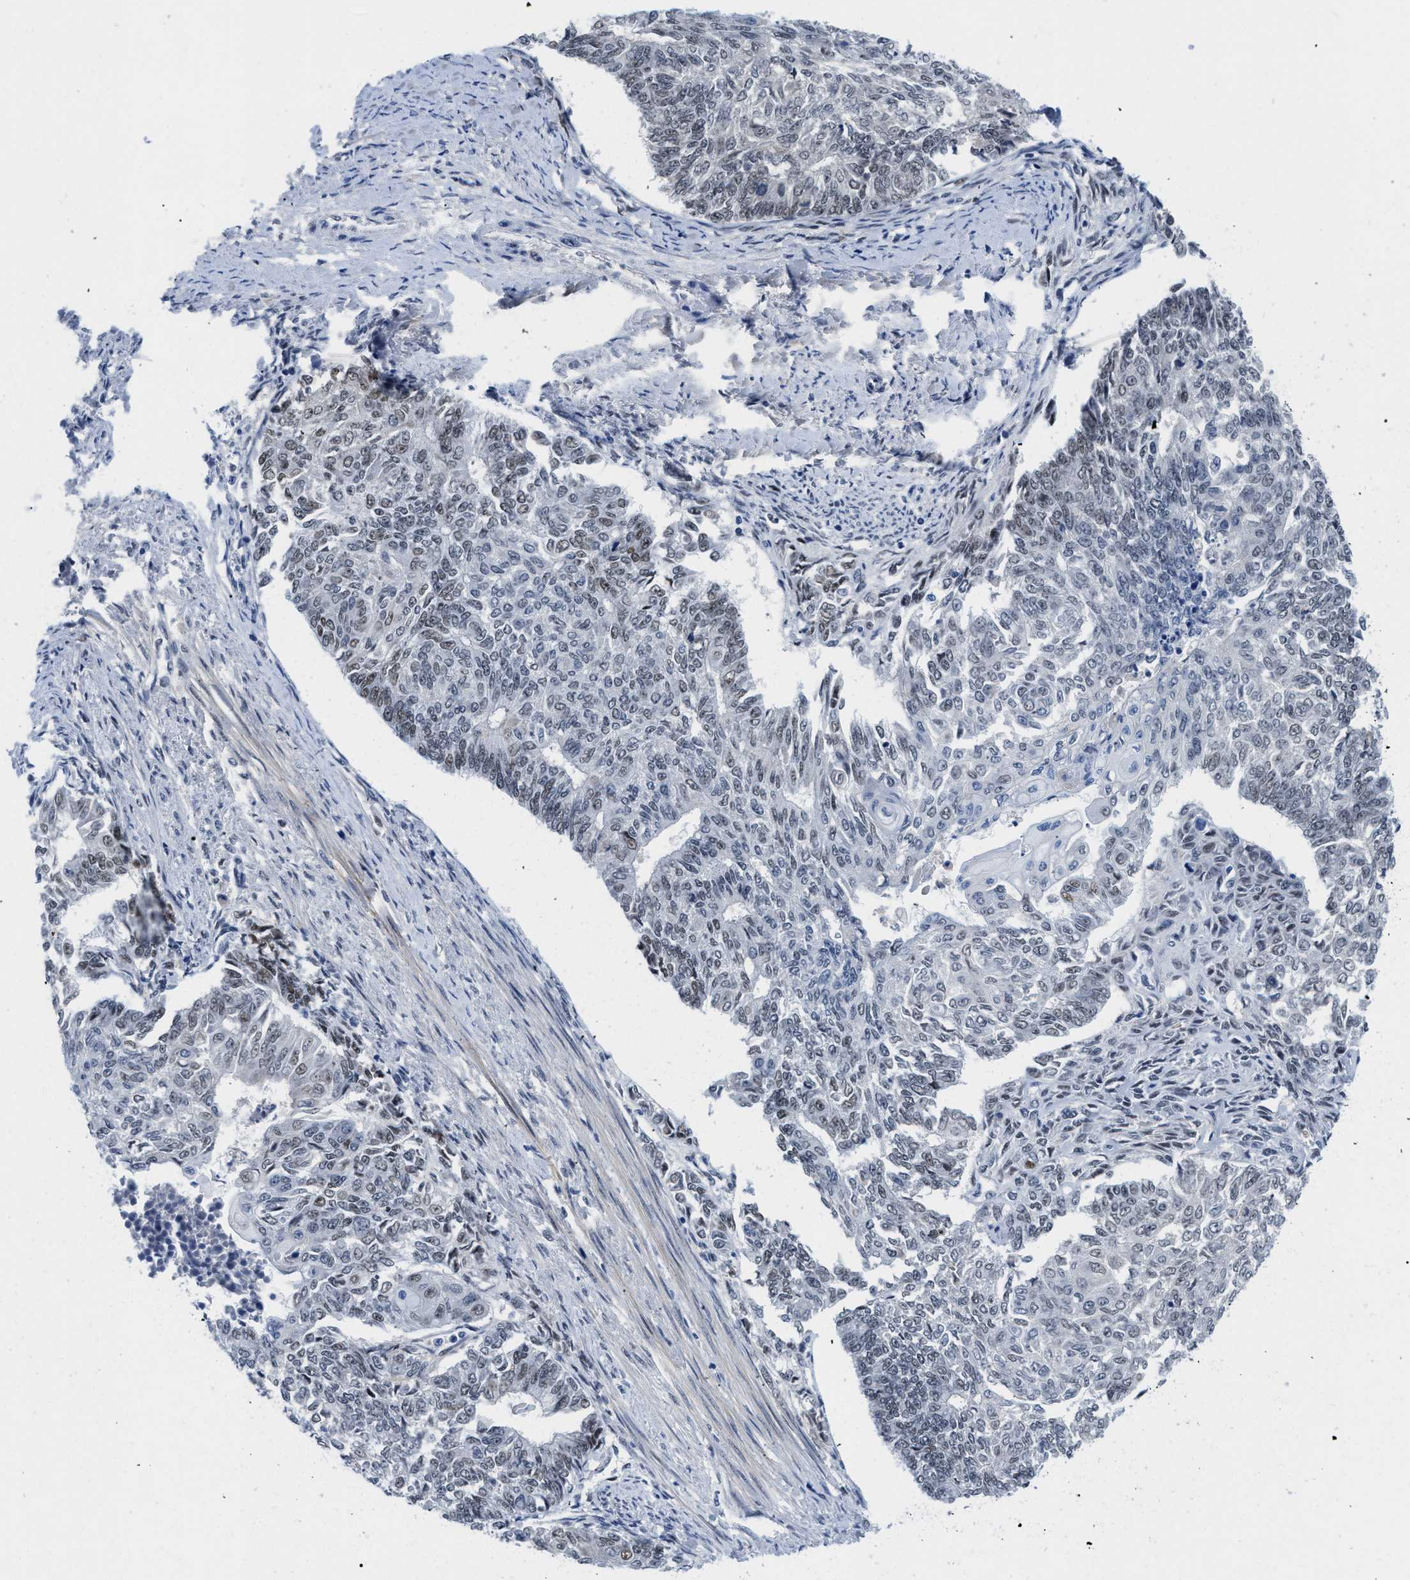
{"staining": {"intensity": "weak", "quantity": "25%-75%", "location": "nuclear"}, "tissue": "endometrial cancer", "cell_type": "Tumor cells", "image_type": "cancer", "snomed": [{"axis": "morphology", "description": "Adenocarcinoma, NOS"}, {"axis": "topography", "description": "Endometrium"}], "caption": "IHC image of neoplastic tissue: adenocarcinoma (endometrial) stained using immunohistochemistry (IHC) displays low levels of weak protein expression localized specifically in the nuclear of tumor cells, appearing as a nuclear brown color.", "gene": "SMARCAD1", "patient": {"sex": "female", "age": 32}}